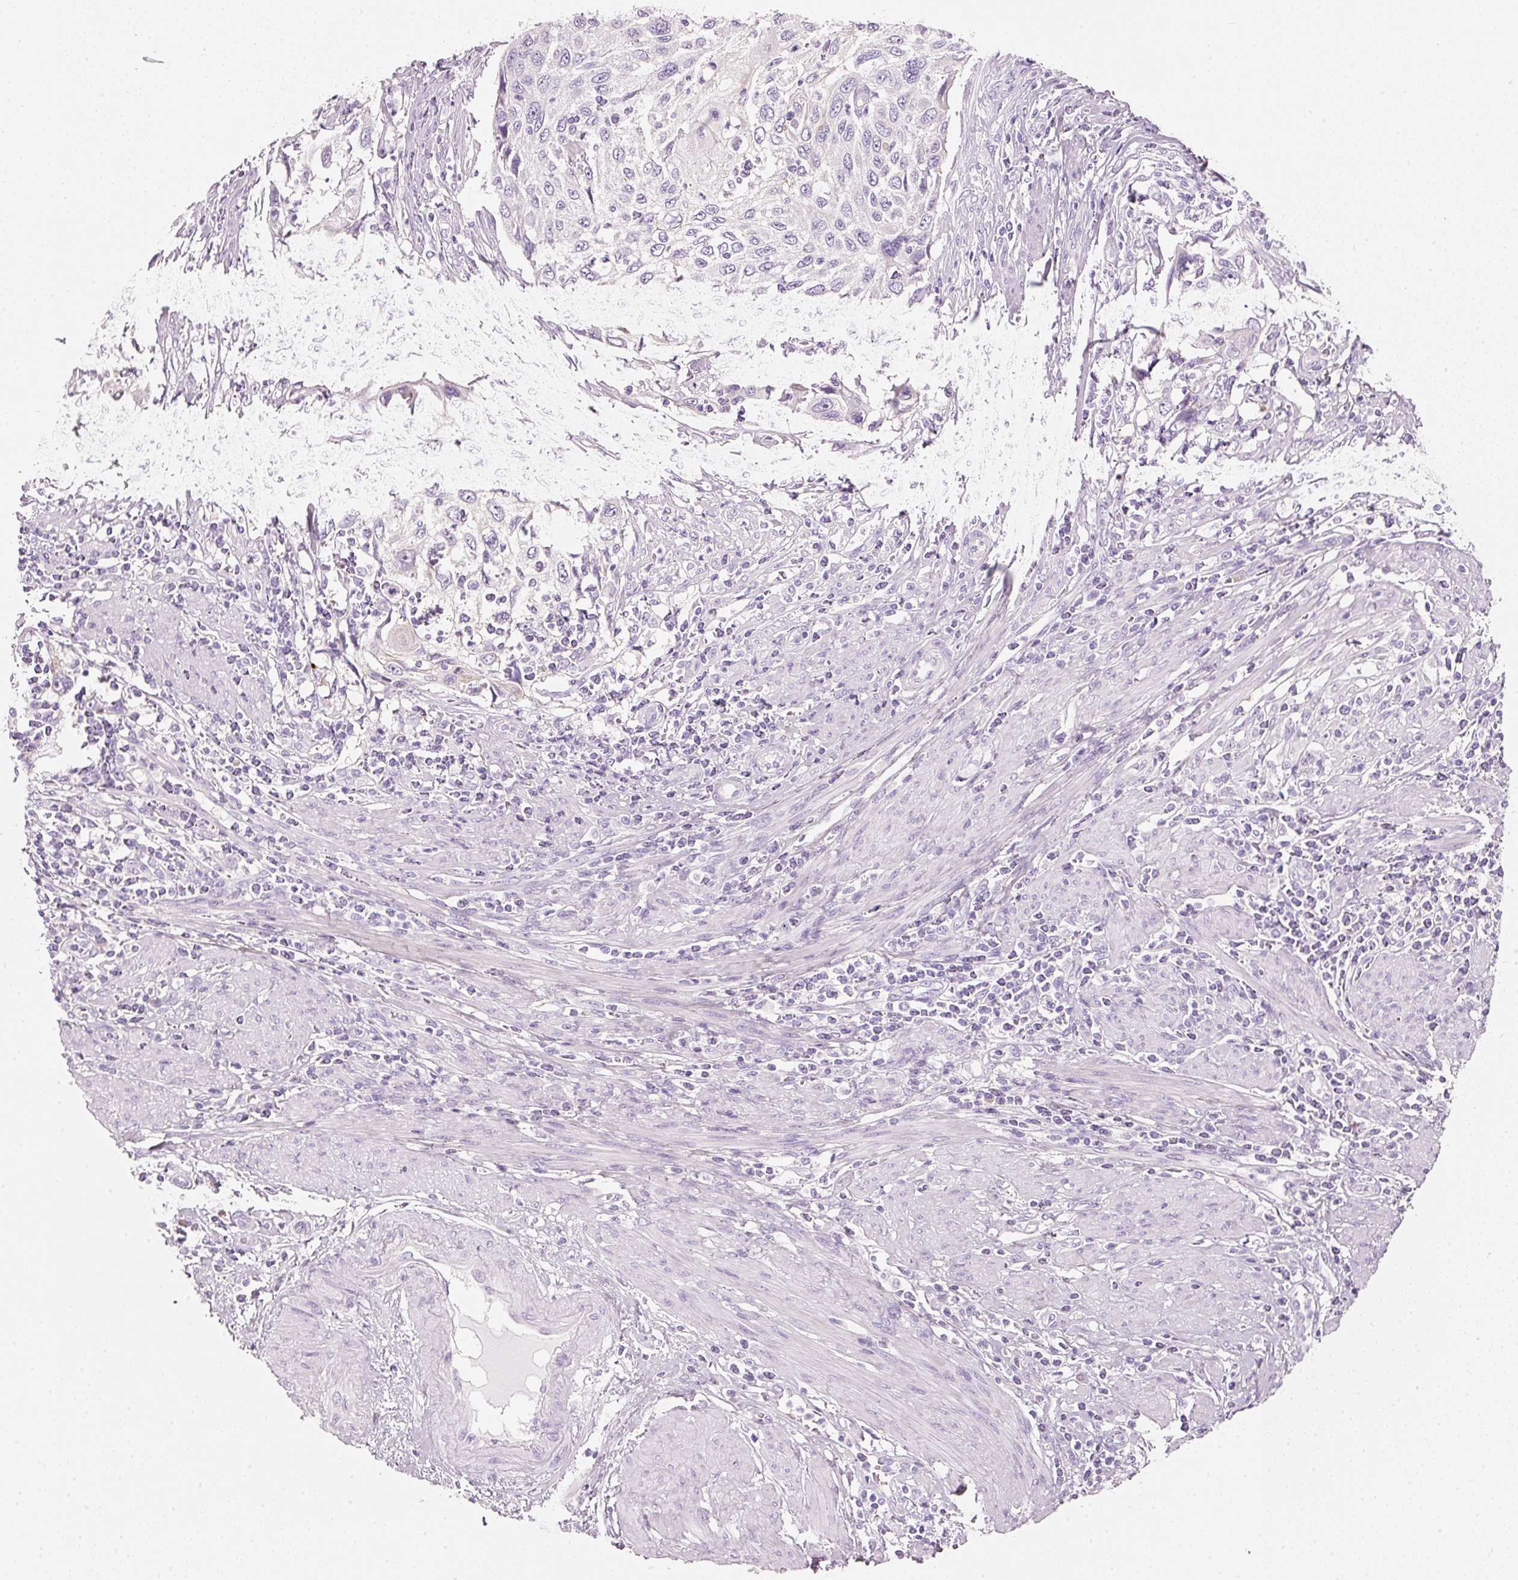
{"staining": {"intensity": "negative", "quantity": "none", "location": "none"}, "tissue": "cervical cancer", "cell_type": "Tumor cells", "image_type": "cancer", "snomed": [{"axis": "morphology", "description": "Squamous cell carcinoma, NOS"}, {"axis": "topography", "description": "Cervix"}], "caption": "Image shows no significant protein expression in tumor cells of squamous cell carcinoma (cervical). (Stains: DAB IHC with hematoxylin counter stain, Microscopy: brightfield microscopy at high magnification).", "gene": "PDXDC1", "patient": {"sex": "female", "age": 70}}